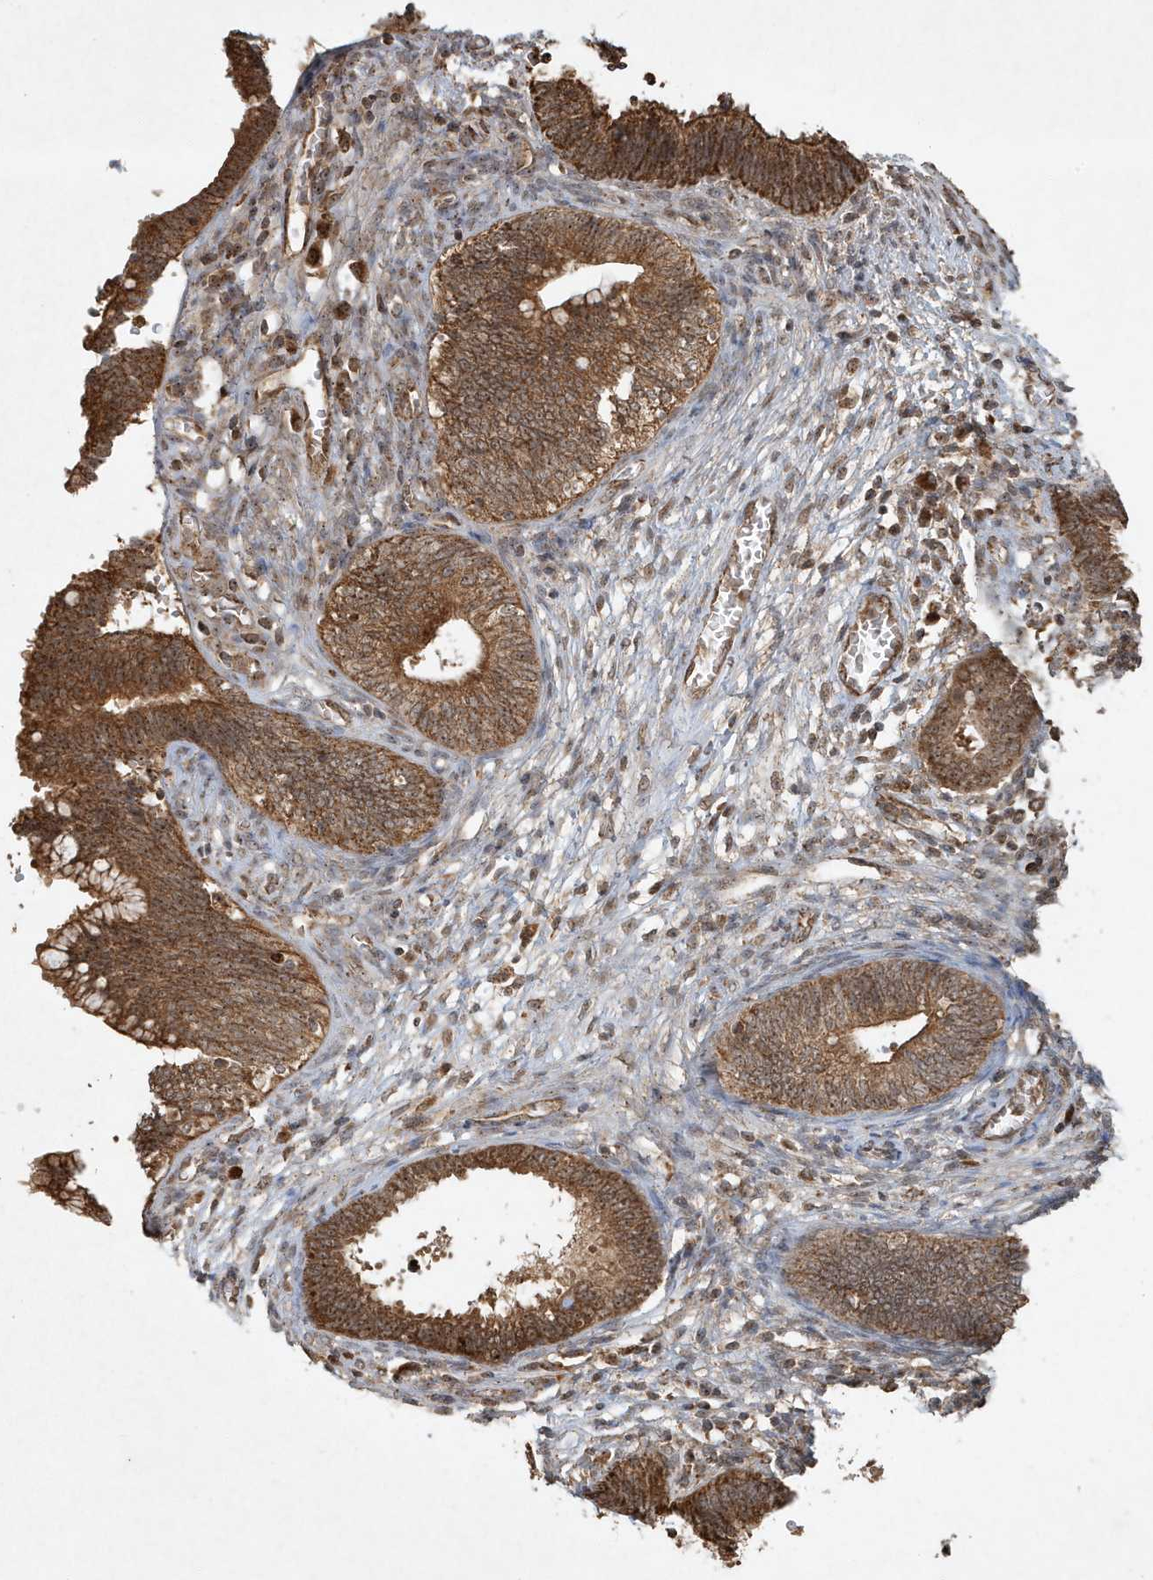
{"staining": {"intensity": "strong", "quantity": ">75%", "location": "cytoplasmic/membranous,nuclear"}, "tissue": "cervical cancer", "cell_type": "Tumor cells", "image_type": "cancer", "snomed": [{"axis": "morphology", "description": "Adenocarcinoma, NOS"}, {"axis": "topography", "description": "Cervix"}], "caption": "Human adenocarcinoma (cervical) stained for a protein (brown) displays strong cytoplasmic/membranous and nuclear positive staining in approximately >75% of tumor cells.", "gene": "ABCB9", "patient": {"sex": "female", "age": 44}}